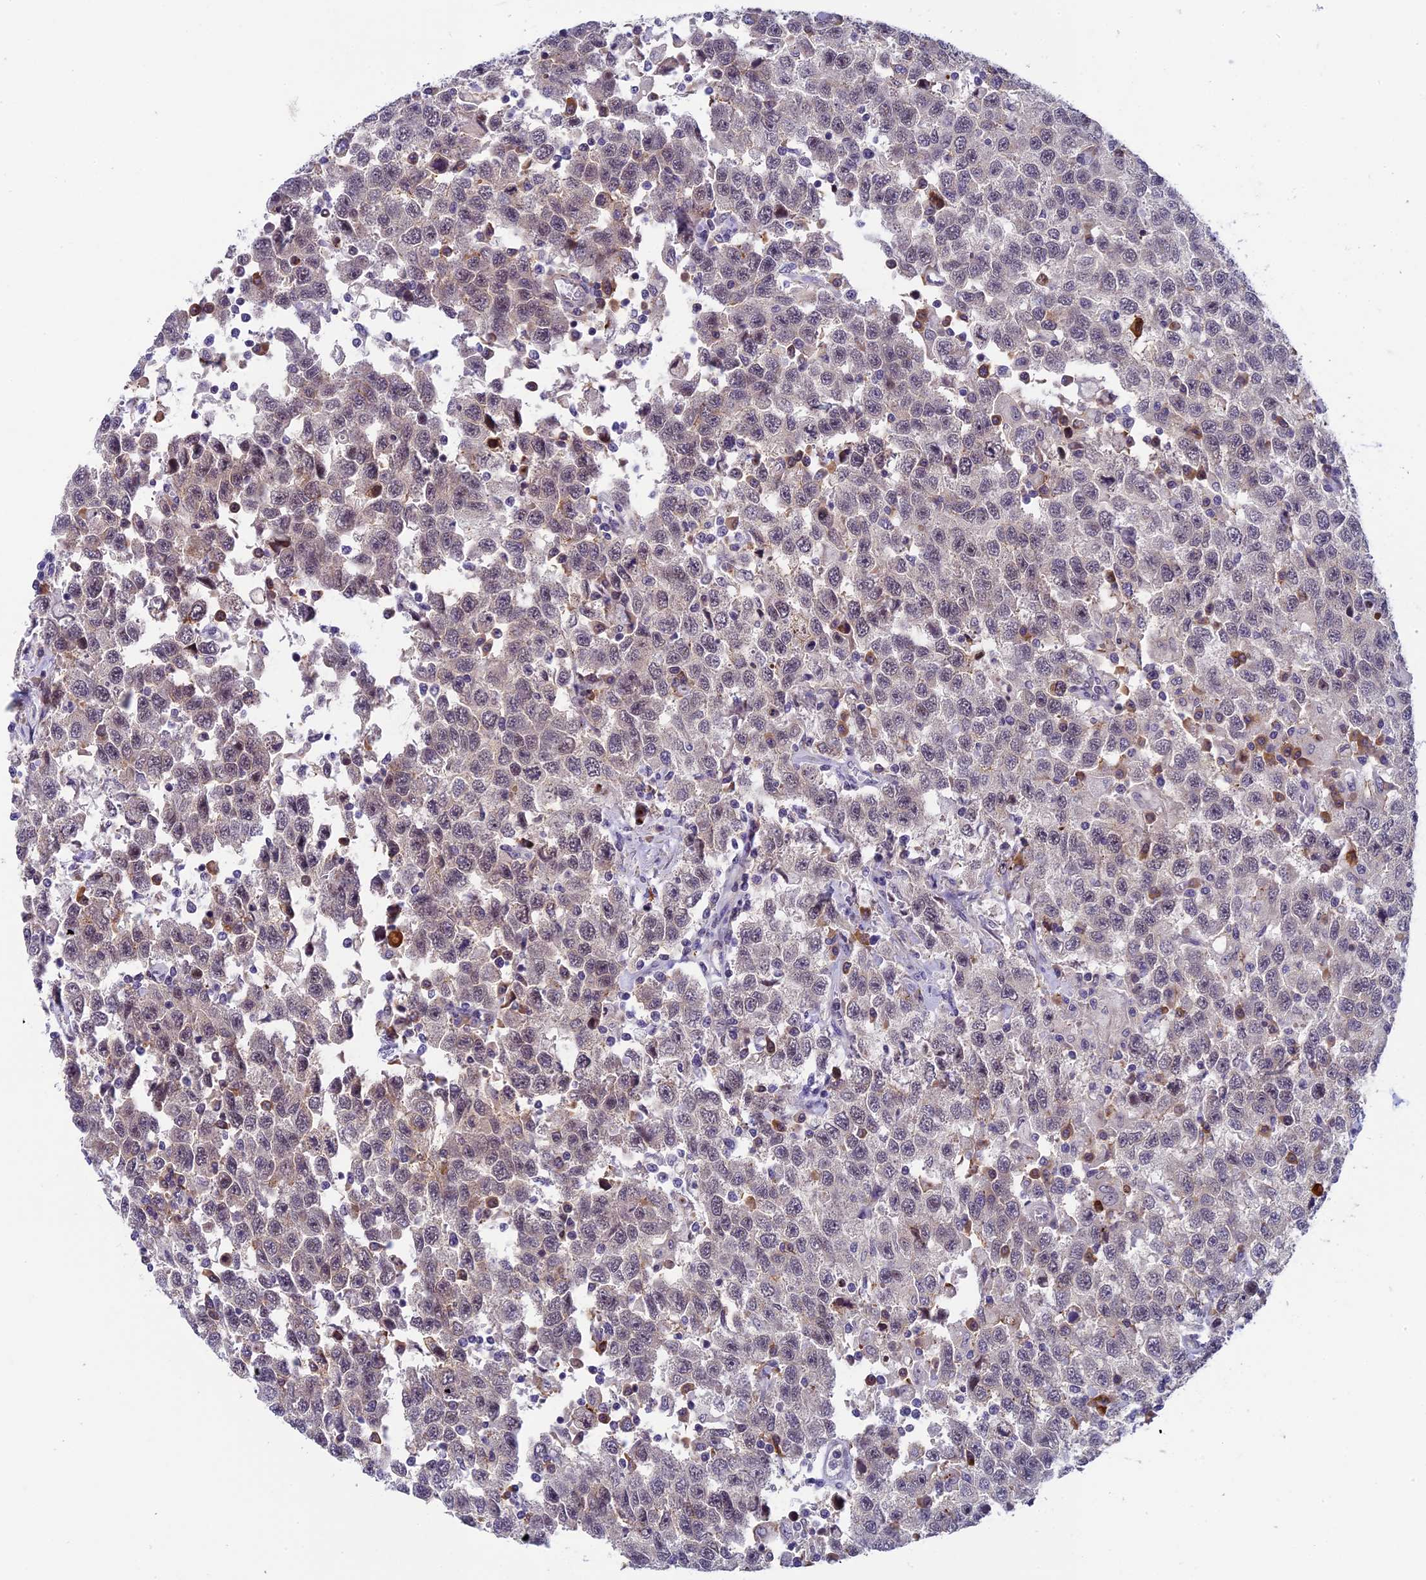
{"staining": {"intensity": "weak", "quantity": "<25%", "location": "nuclear"}, "tissue": "testis cancer", "cell_type": "Tumor cells", "image_type": "cancer", "snomed": [{"axis": "morphology", "description": "Seminoma, NOS"}, {"axis": "topography", "description": "Testis"}], "caption": "Tumor cells are negative for brown protein staining in testis cancer.", "gene": "CNEP1R1", "patient": {"sex": "male", "age": 41}}